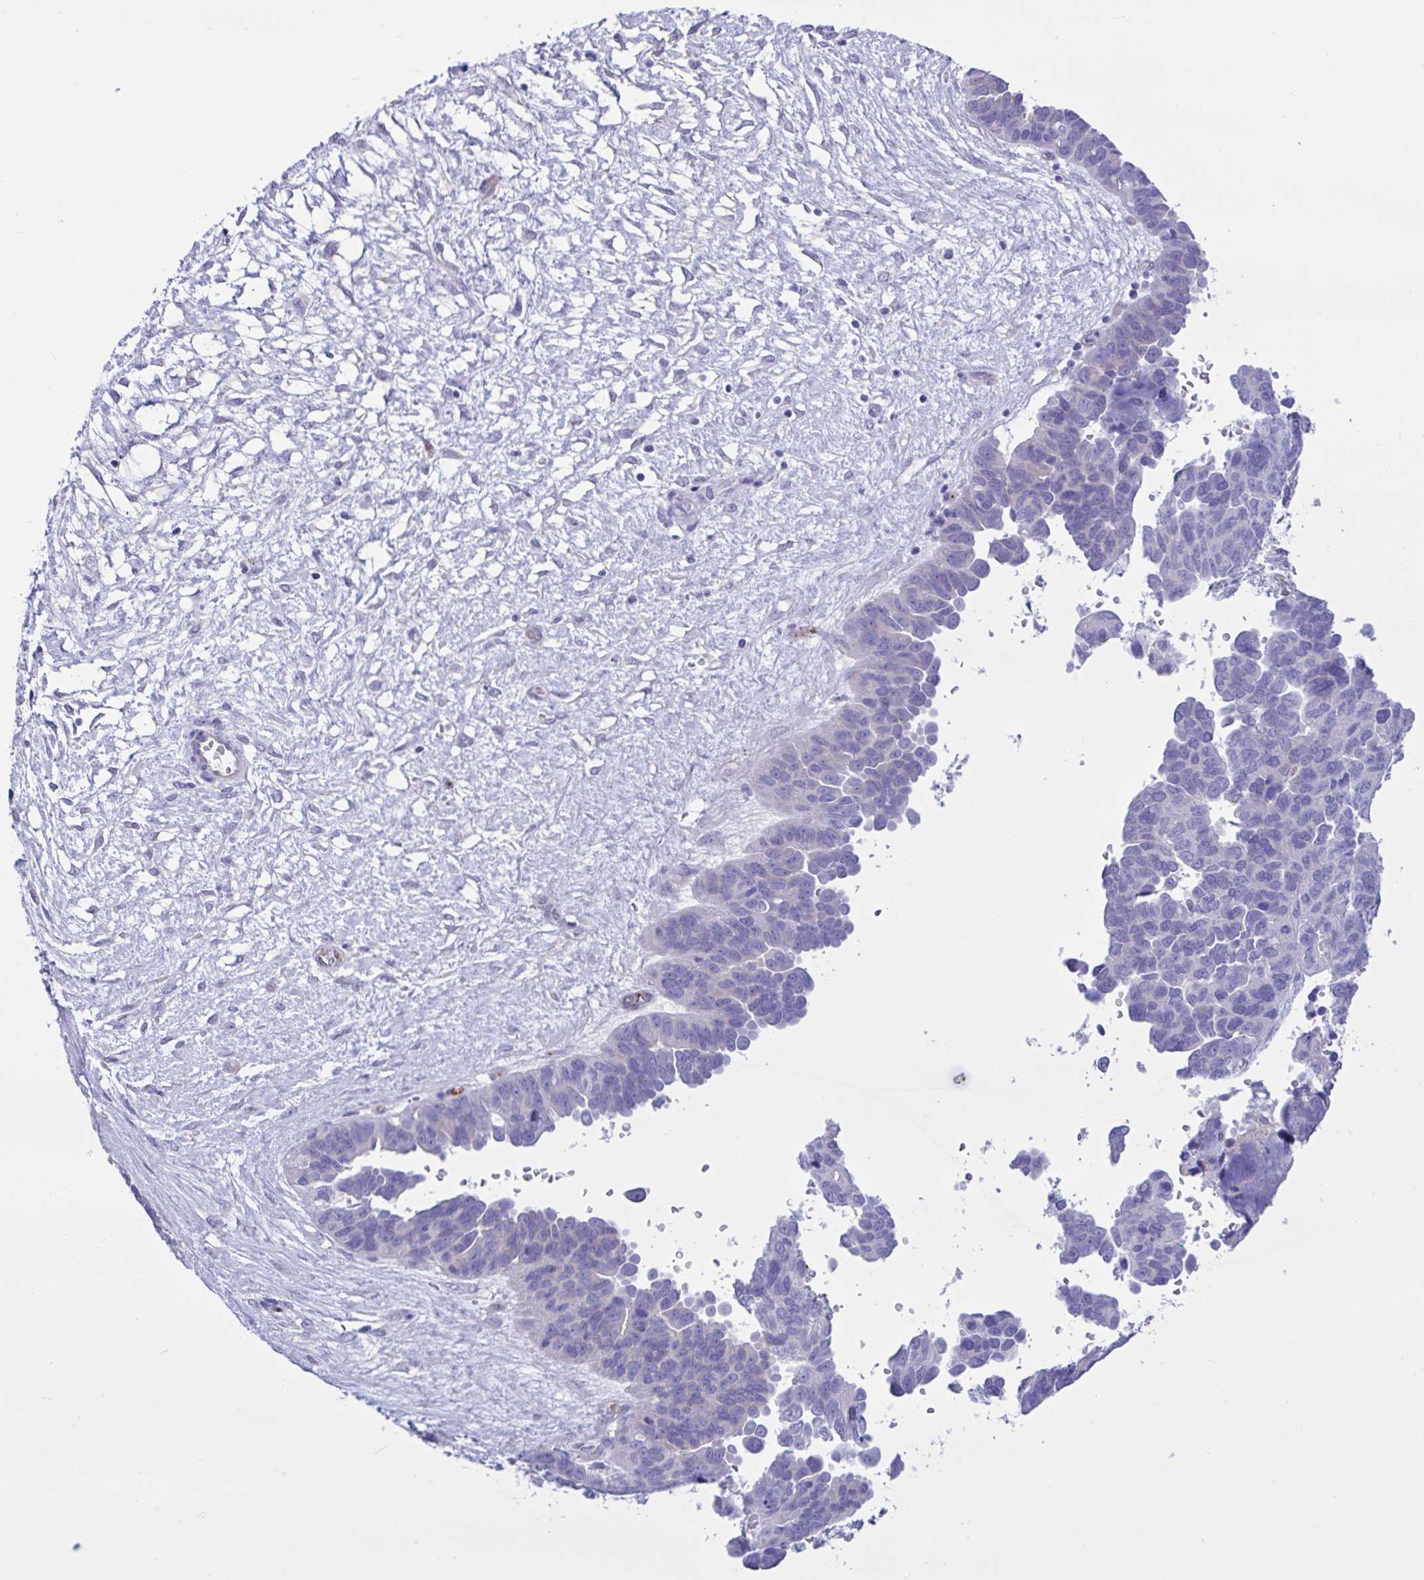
{"staining": {"intensity": "negative", "quantity": "none", "location": "none"}, "tissue": "ovarian cancer", "cell_type": "Tumor cells", "image_type": "cancer", "snomed": [{"axis": "morphology", "description": "Cystadenocarcinoma, serous, NOS"}, {"axis": "topography", "description": "Ovary"}], "caption": "High power microscopy image of an immunohistochemistry (IHC) image of ovarian cancer (serous cystadenocarcinoma), revealing no significant expression in tumor cells.", "gene": "RPL22L1", "patient": {"sex": "female", "age": 64}}